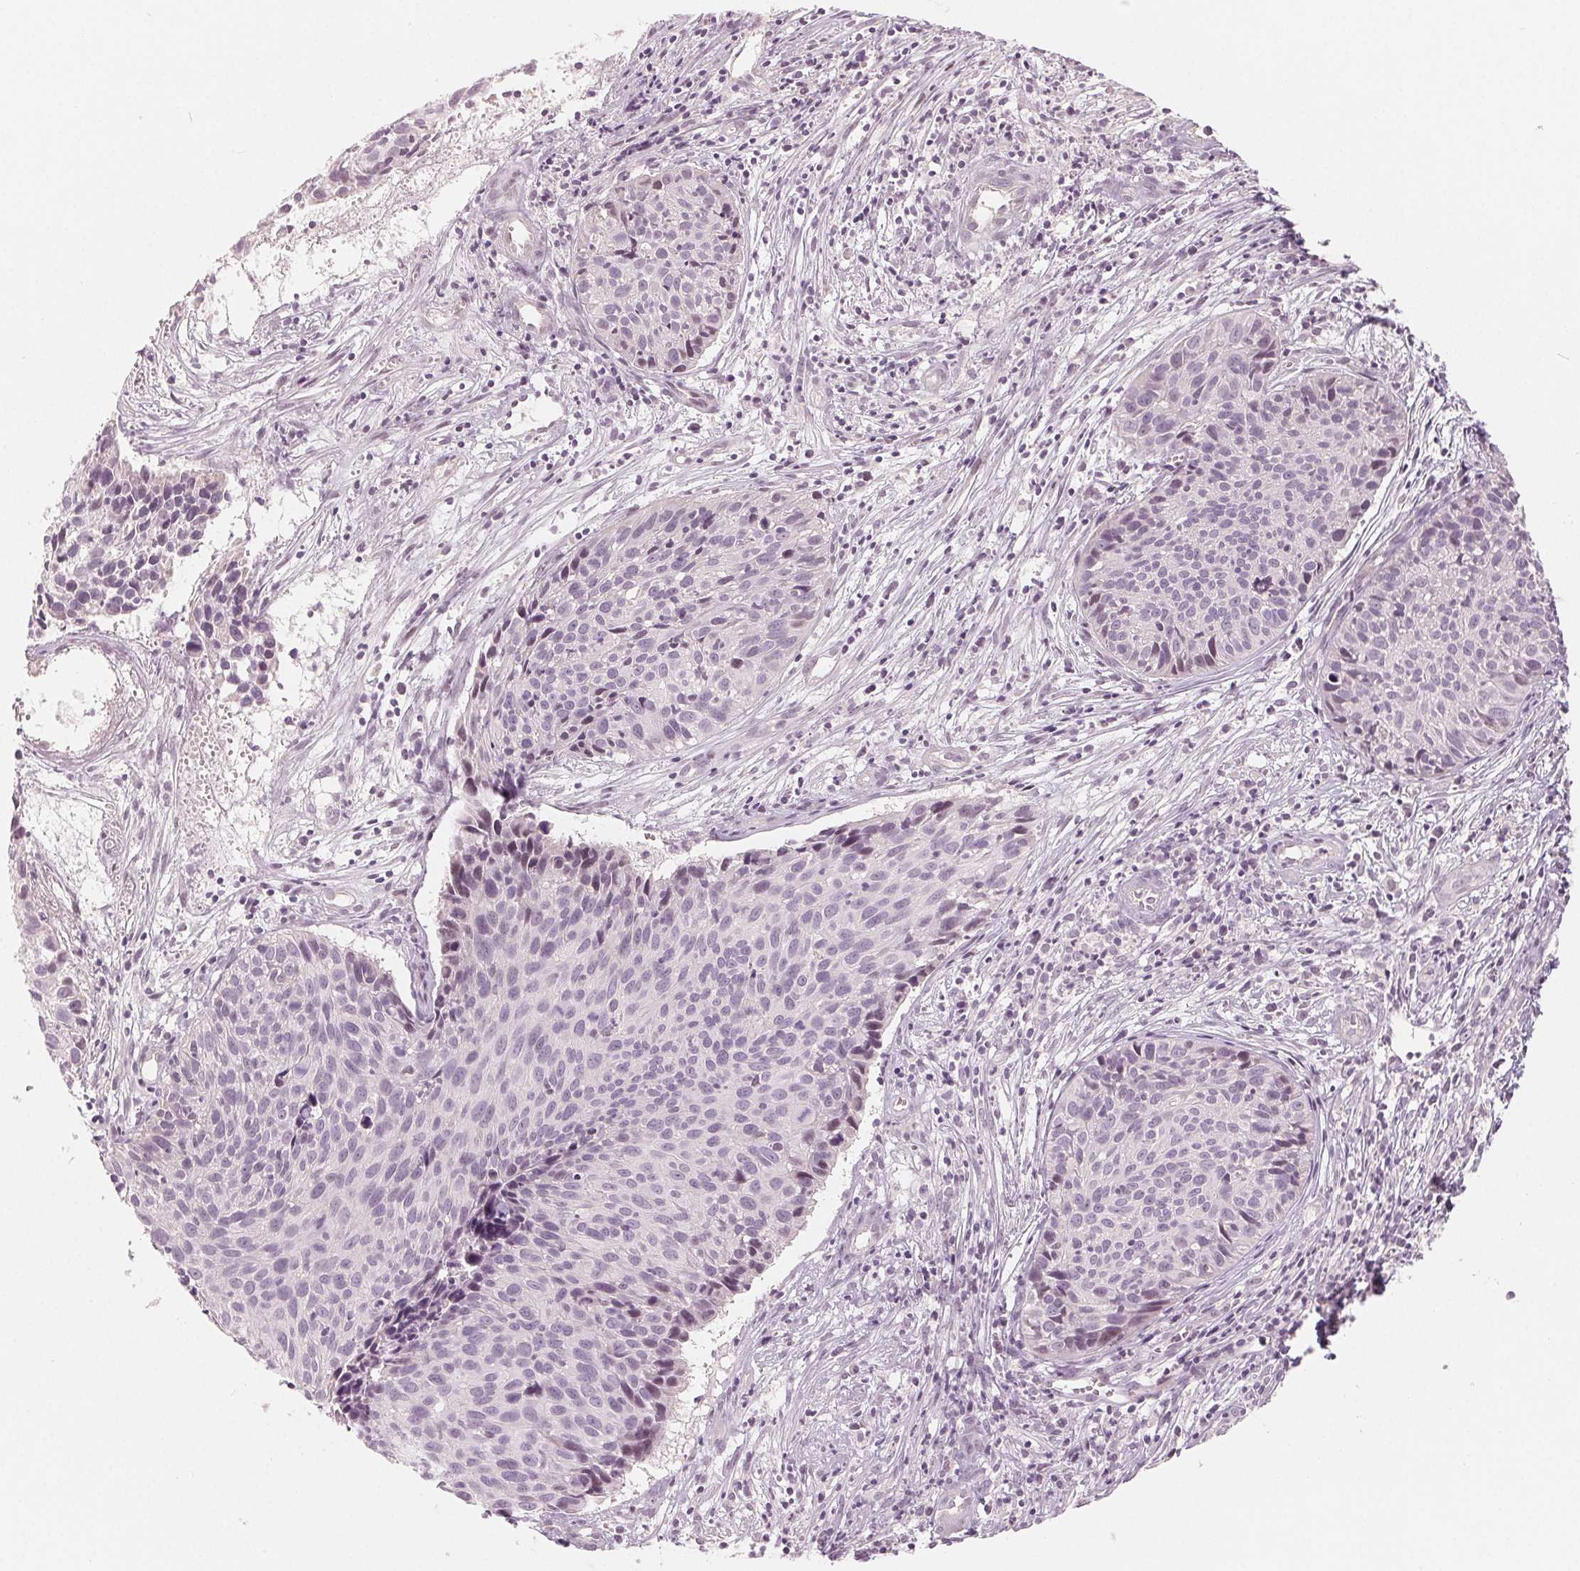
{"staining": {"intensity": "negative", "quantity": "none", "location": "none"}, "tissue": "cervical cancer", "cell_type": "Tumor cells", "image_type": "cancer", "snomed": [{"axis": "morphology", "description": "Squamous cell carcinoma, NOS"}, {"axis": "topography", "description": "Cervix"}], "caption": "A high-resolution micrograph shows immunohistochemistry staining of cervical cancer (squamous cell carcinoma), which shows no significant expression in tumor cells.", "gene": "ZBBX", "patient": {"sex": "female", "age": 30}}